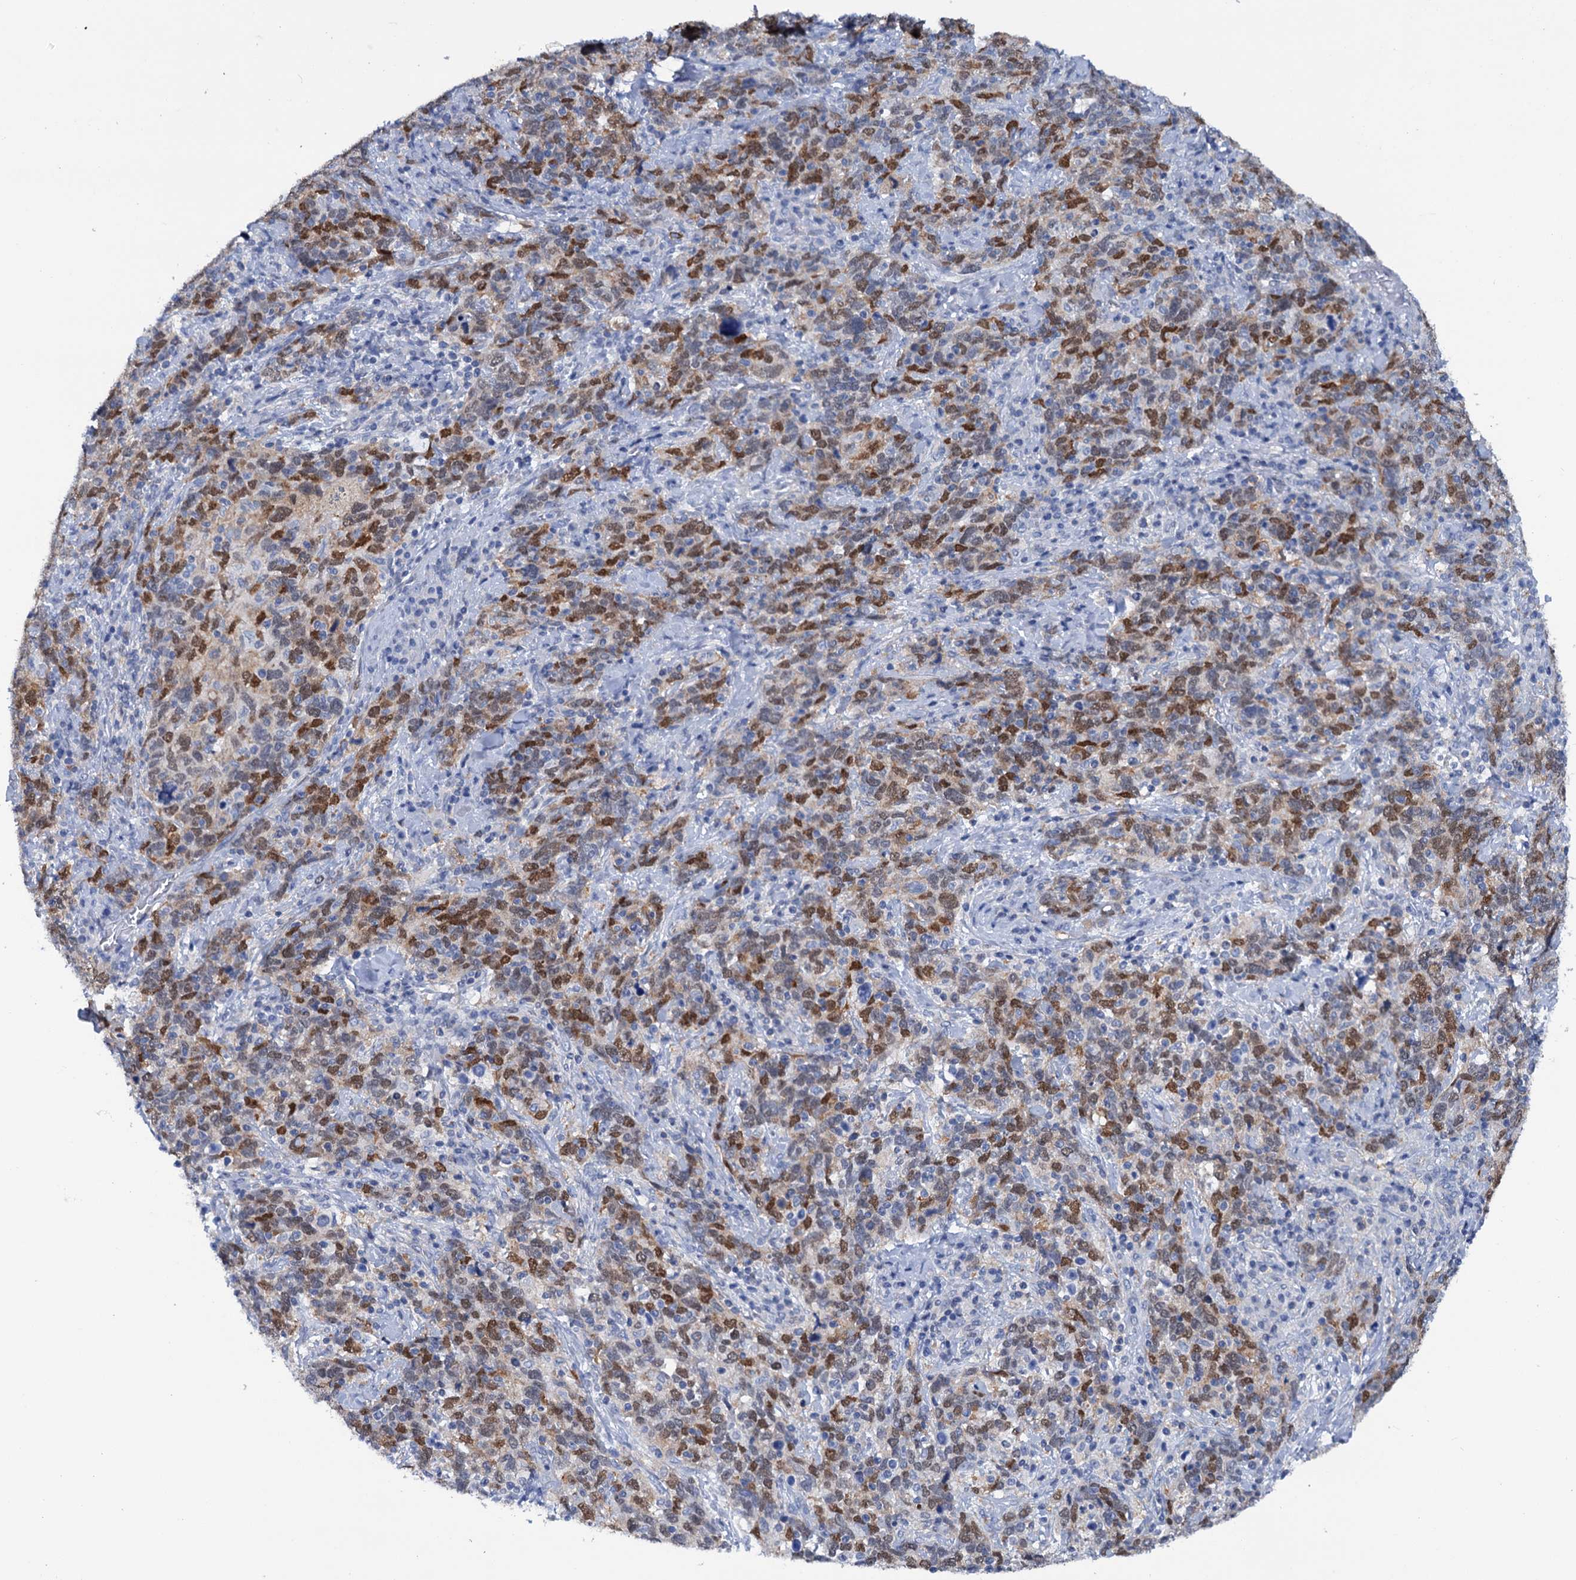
{"staining": {"intensity": "moderate", "quantity": "25%-75%", "location": "nuclear"}, "tissue": "cervical cancer", "cell_type": "Tumor cells", "image_type": "cancer", "snomed": [{"axis": "morphology", "description": "Squamous cell carcinoma, NOS"}, {"axis": "topography", "description": "Cervix"}], "caption": "A high-resolution histopathology image shows immunohistochemistry staining of squamous cell carcinoma (cervical), which reveals moderate nuclear staining in approximately 25%-75% of tumor cells.", "gene": "FAM111B", "patient": {"sex": "female", "age": 41}}